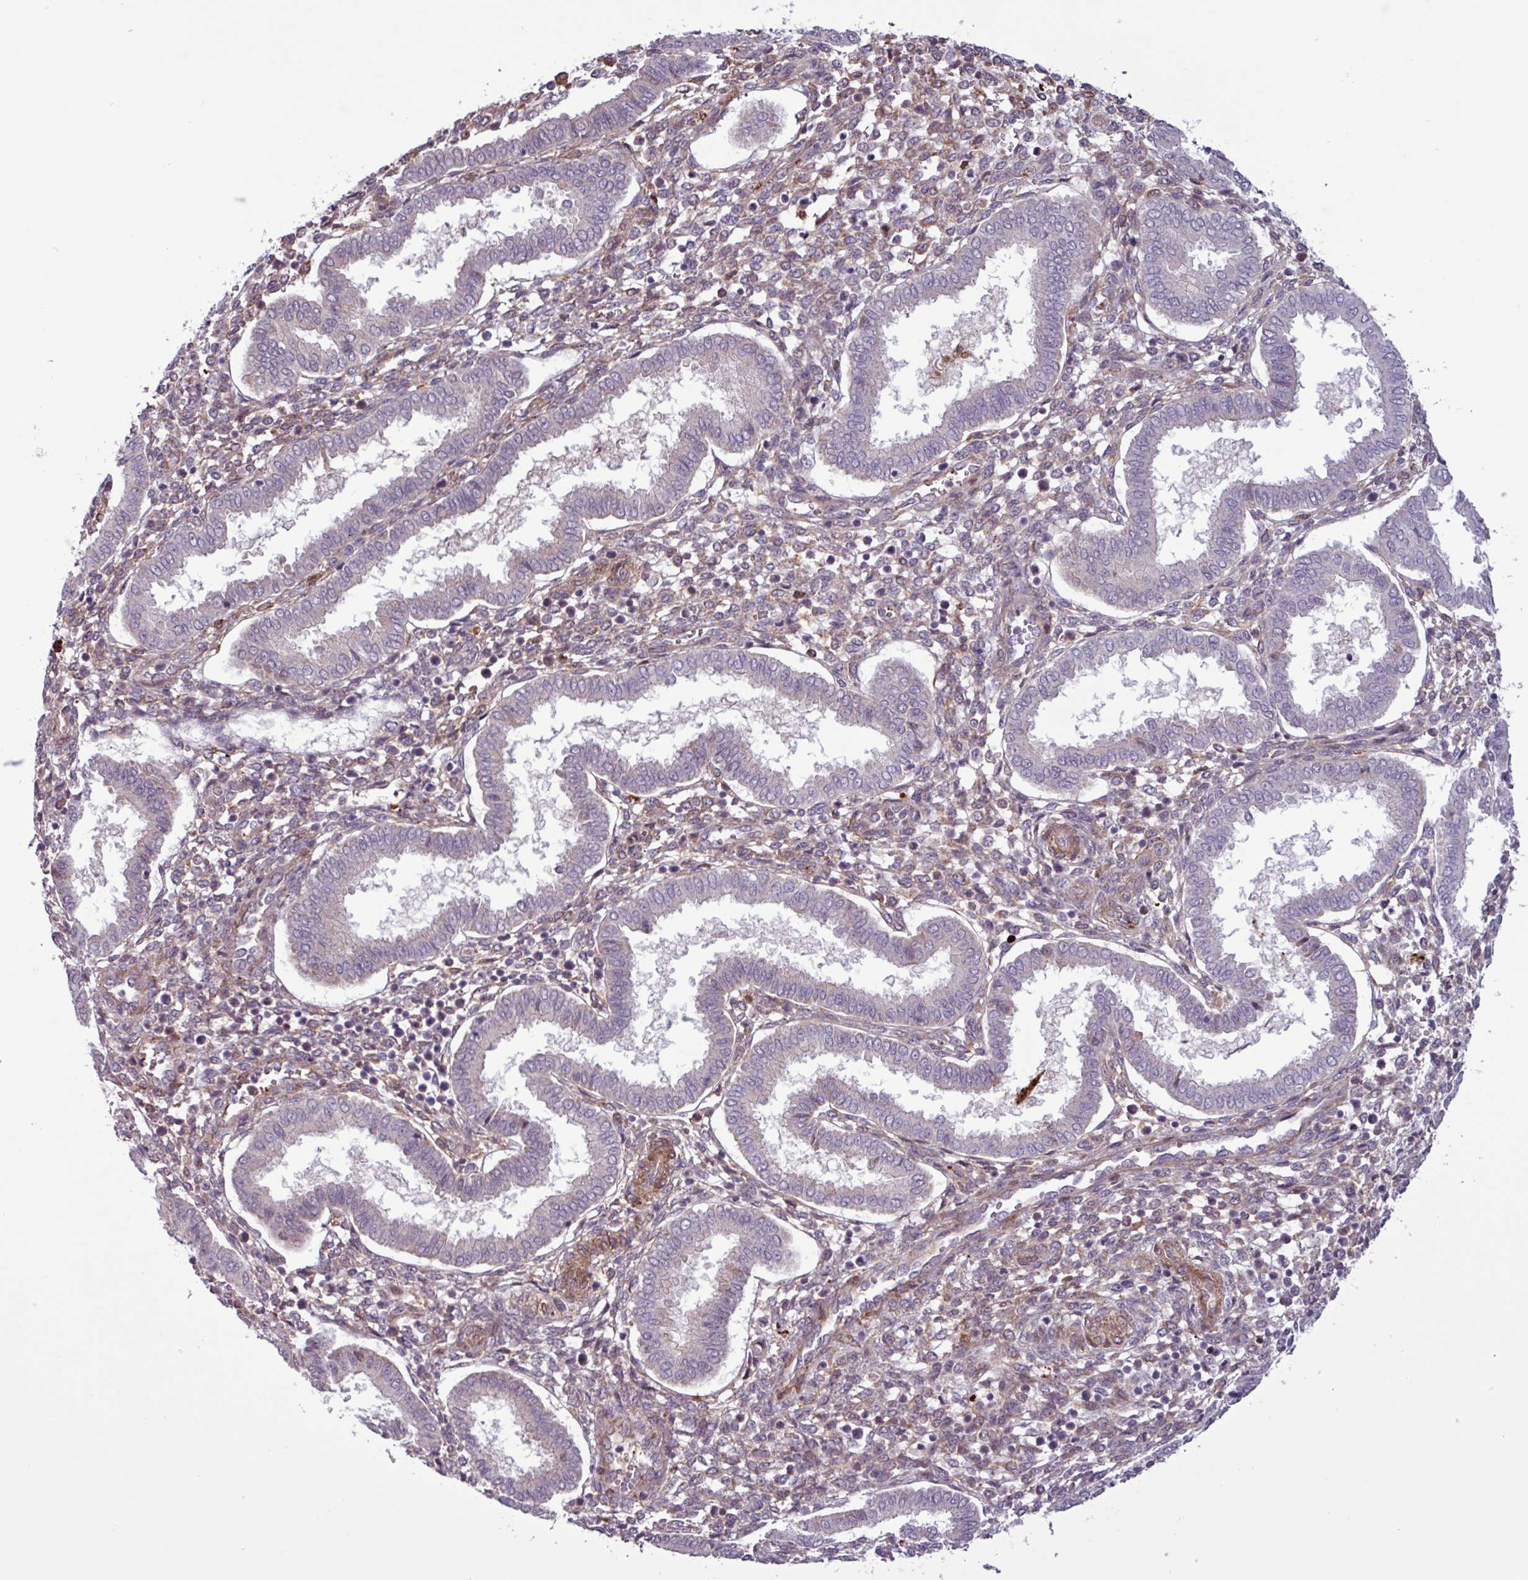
{"staining": {"intensity": "negative", "quantity": "none", "location": "none"}, "tissue": "endometrium", "cell_type": "Cells in endometrial stroma", "image_type": "normal", "snomed": [{"axis": "morphology", "description": "Normal tissue, NOS"}, {"axis": "topography", "description": "Endometrium"}], "caption": "The micrograph reveals no significant staining in cells in endometrial stroma of endometrium.", "gene": "PCED1A", "patient": {"sex": "female", "age": 24}}